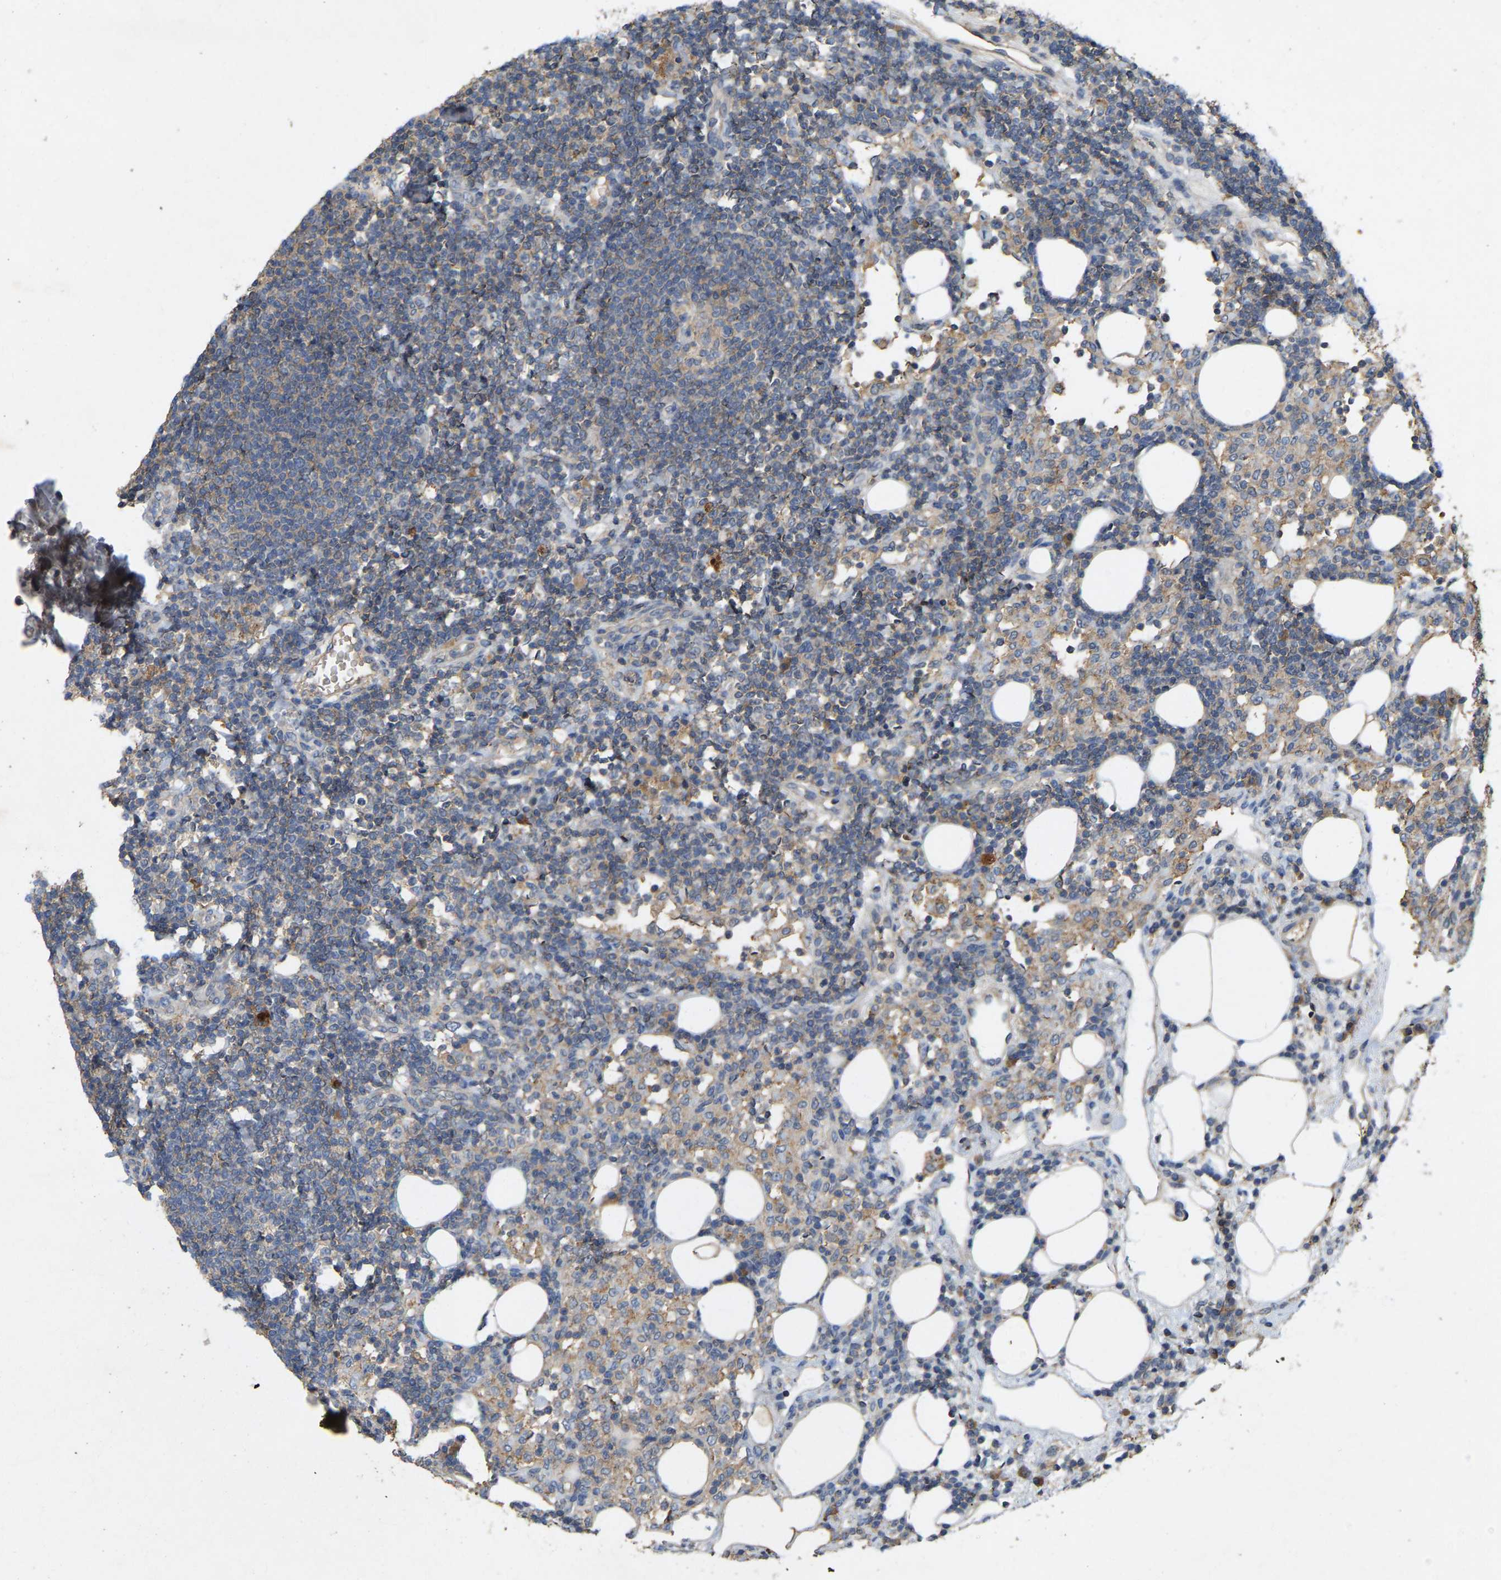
{"staining": {"intensity": "weak", "quantity": "25%-75%", "location": "cytoplasmic/membranous"}, "tissue": "lymph node", "cell_type": "Germinal center cells", "image_type": "normal", "snomed": [{"axis": "morphology", "description": "Normal tissue, NOS"}, {"axis": "morphology", "description": "Carcinoid, malignant, NOS"}, {"axis": "topography", "description": "Lymph node"}], "caption": "The image displays staining of normal lymph node, revealing weak cytoplasmic/membranous protein positivity (brown color) within germinal center cells.", "gene": "LPAR2", "patient": {"sex": "male", "age": 47}}